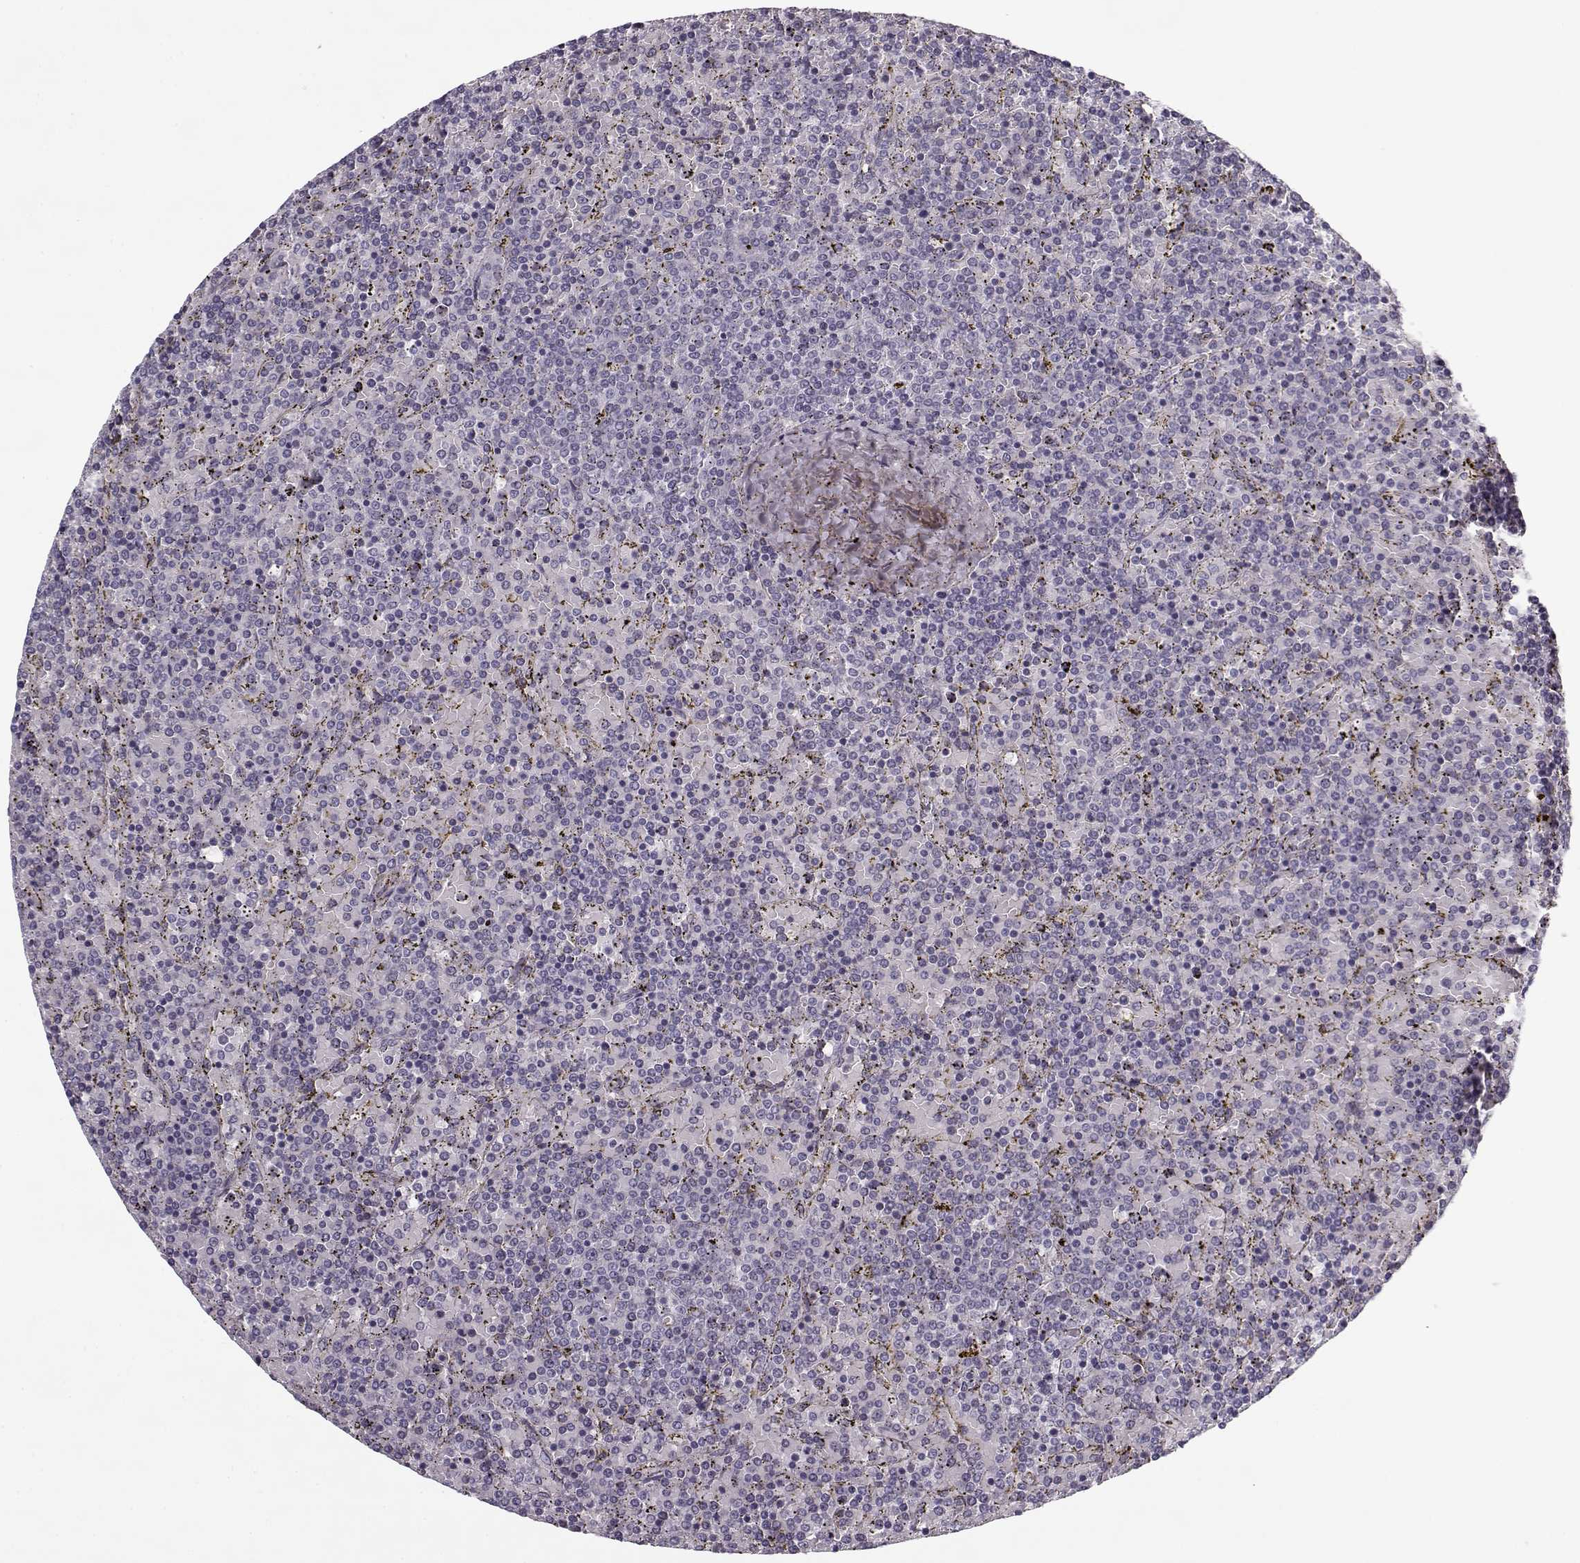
{"staining": {"intensity": "negative", "quantity": "none", "location": "none"}, "tissue": "lymphoma", "cell_type": "Tumor cells", "image_type": "cancer", "snomed": [{"axis": "morphology", "description": "Malignant lymphoma, non-Hodgkin's type, Low grade"}, {"axis": "topography", "description": "Spleen"}], "caption": "An image of lymphoma stained for a protein reveals no brown staining in tumor cells. Nuclei are stained in blue.", "gene": "PNMT", "patient": {"sex": "female", "age": 77}}